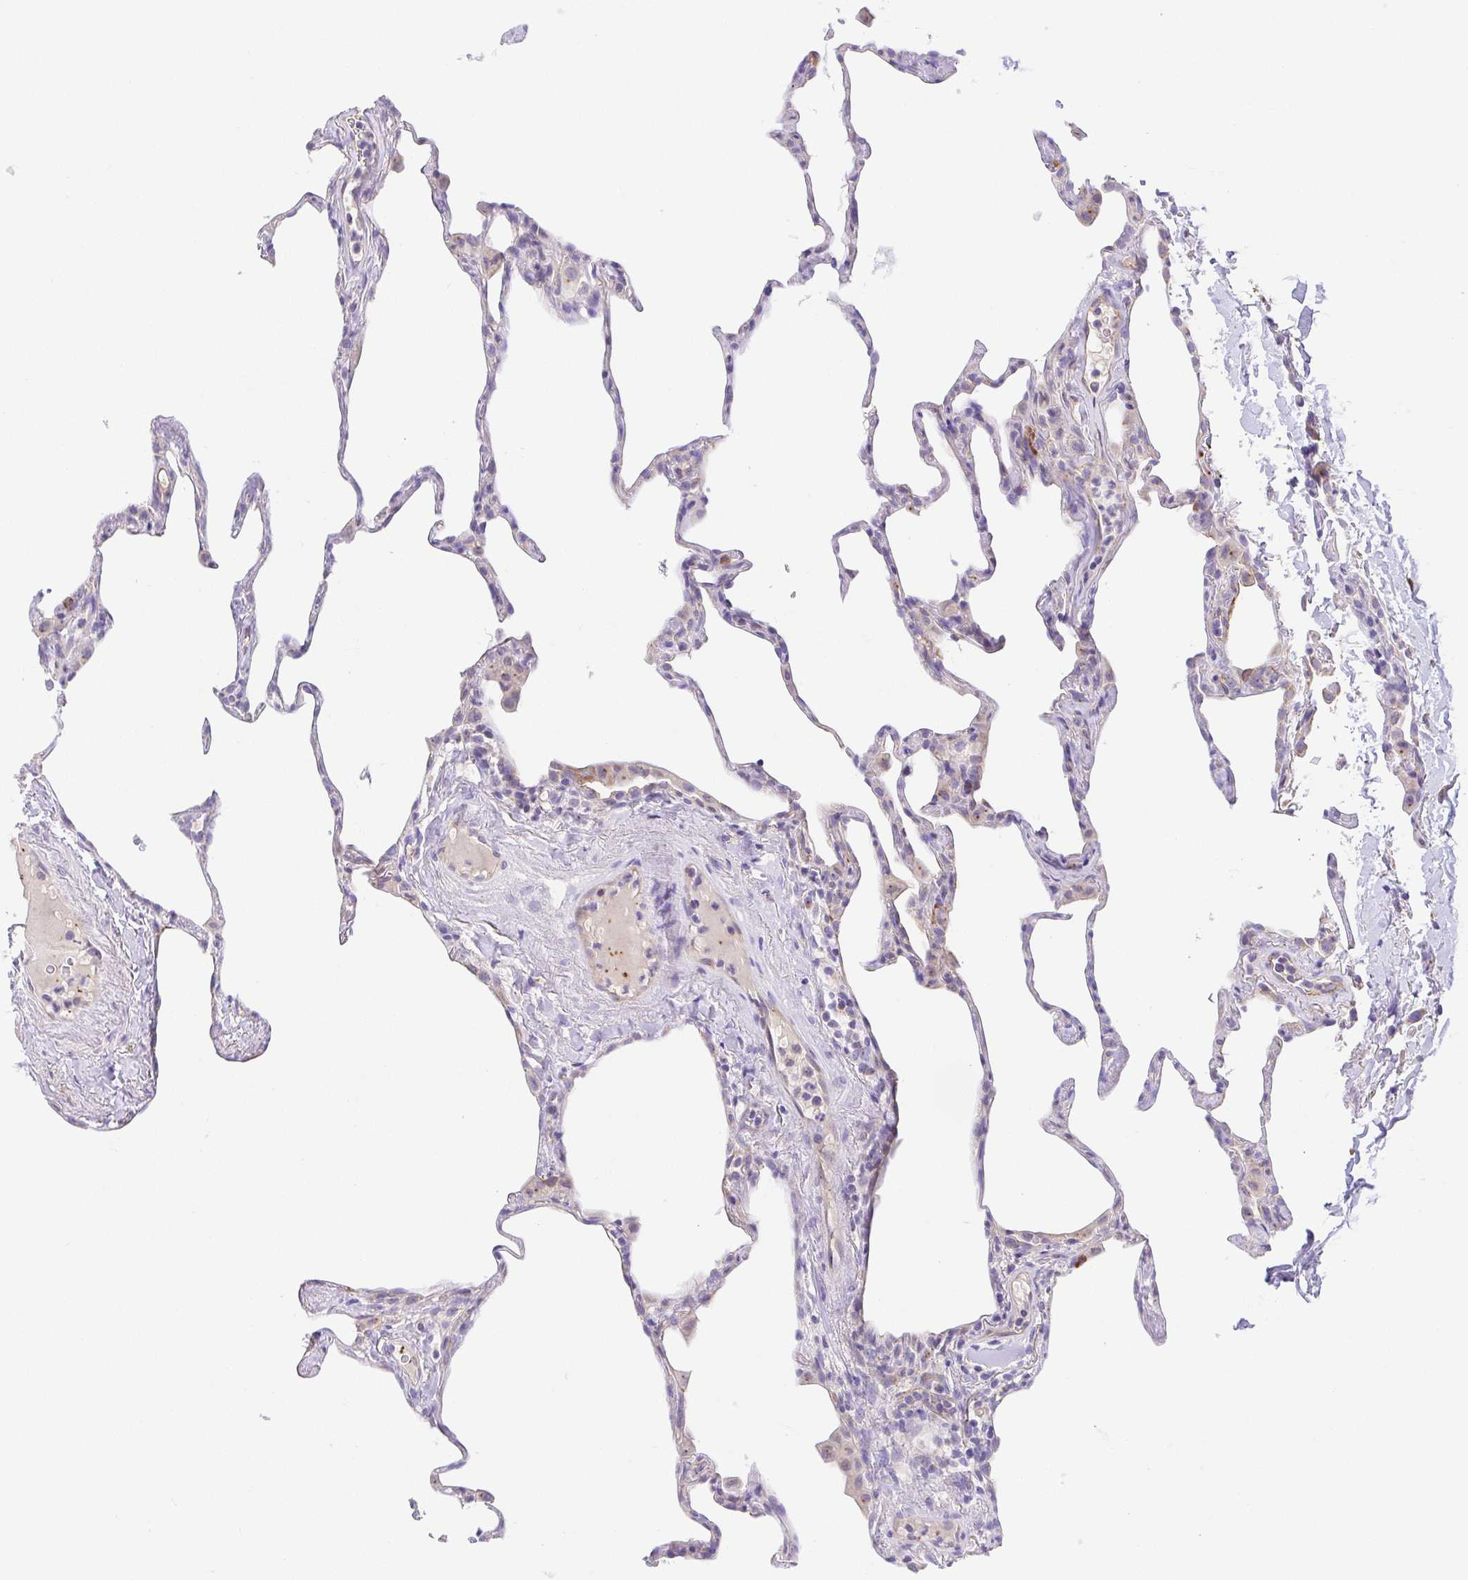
{"staining": {"intensity": "negative", "quantity": "none", "location": "none"}, "tissue": "lung", "cell_type": "Alveolar cells", "image_type": "normal", "snomed": [{"axis": "morphology", "description": "Normal tissue, NOS"}, {"axis": "topography", "description": "Lung"}], "caption": "An image of human lung is negative for staining in alveolar cells. (Stains: DAB (3,3'-diaminobenzidine) immunohistochemistry with hematoxylin counter stain, Microscopy: brightfield microscopy at high magnification).", "gene": "SLC13A1", "patient": {"sex": "male", "age": 65}}